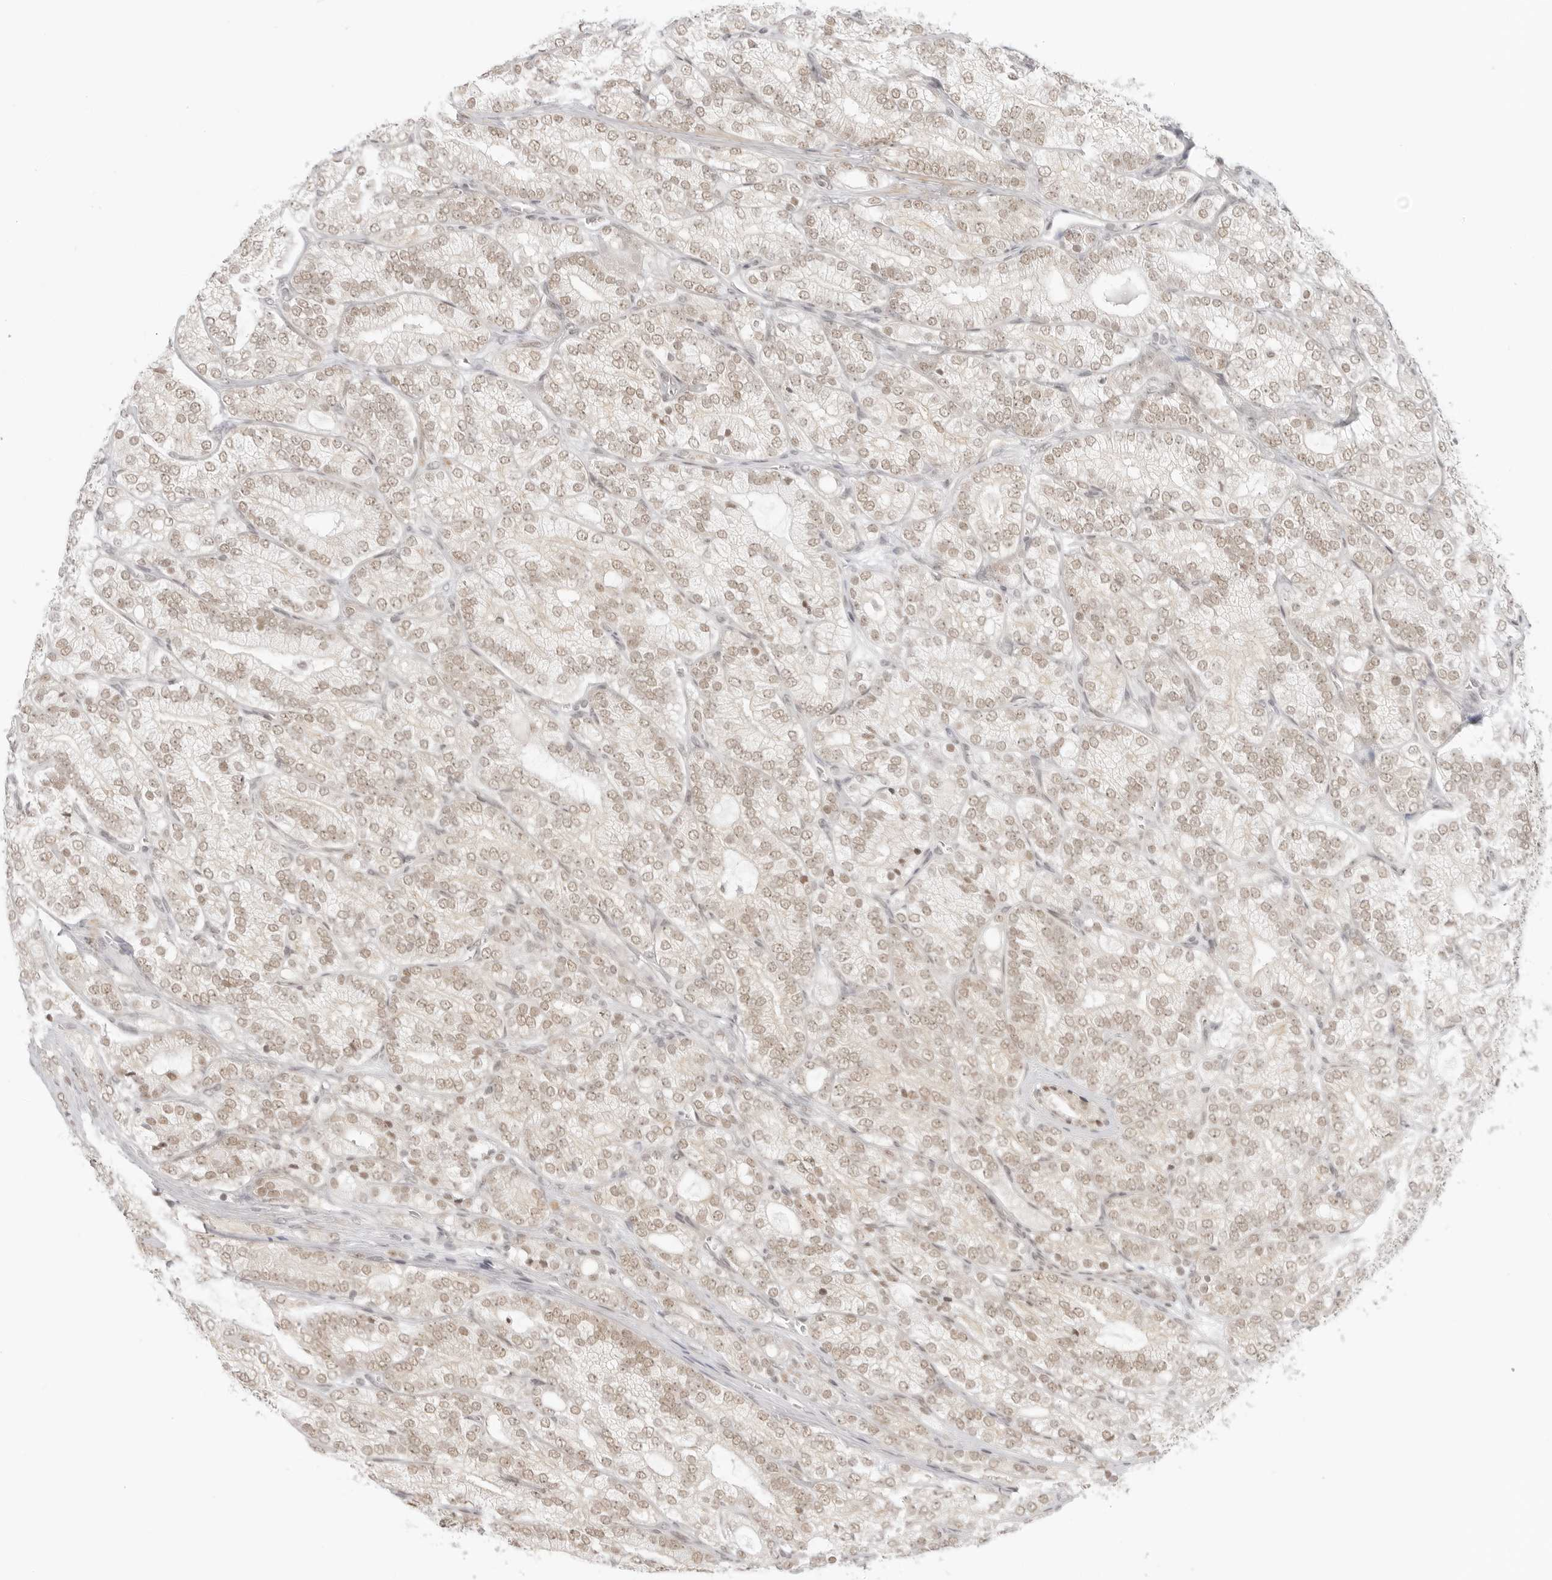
{"staining": {"intensity": "weak", "quantity": ">75%", "location": "nuclear"}, "tissue": "prostate cancer", "cell_type": "Tumor cells", "image_type": "cancer", "snomed": [{"axis": "morphology", "description": "Adenocarcinoma, High grade"}, {"axis": "topography", "description": "Prostate"}], "caption": "Immunohistochemistry (IHC) photomicrograph of neoplastic tissue: human prostate adenocarcinoma (high-grade) stained using immunohistochemistry exhibits low levels of weak protein expression localized specifically in the nuclear of tumor cells, appearing as a nuclear brown color.", "gene": "TCIM", "patient": {"sex": "male", "age": 57}}